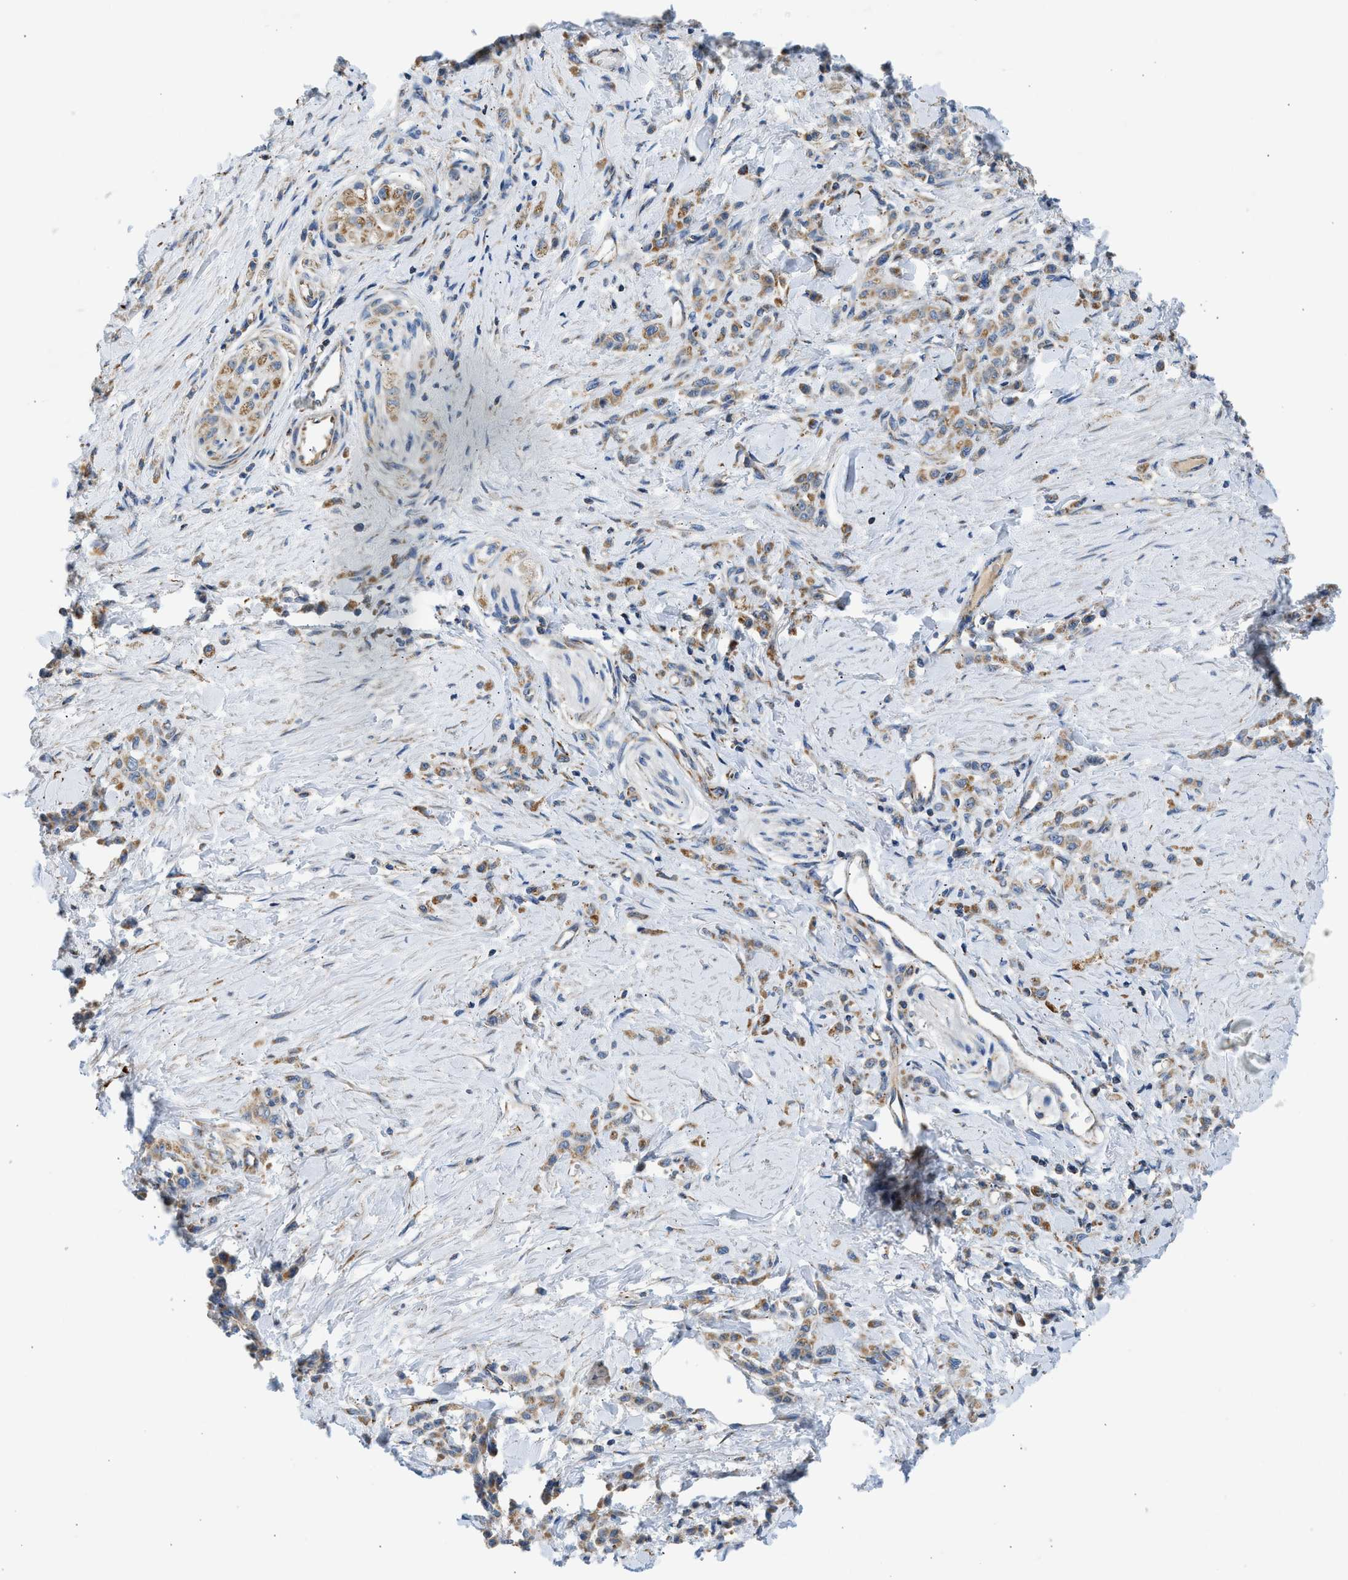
{"staining": {"intensity": "moderate", "quantity": ">75%", "location": "cytoplasmic/membranous"}, "tissue": "stomach cancer", "cell_type": "Tumor cells", "image_type": "cancer", "snomed": [{"axis": "morphology", "description": "Normal tissue, NOS"}, {"axis": "morphology", "description": "Adenocarcinoma, NOS"}, {"axis": "topography", "description": "Stomach"}], "caption": "A photomicrograph showing moderate cytoplasmic/membranous positivity in approximately >75% of tumor cells in stomach cancer (adenocarcinoma), as visualized by brown immunohistochemical staining.", "gene": "CAMKK2", "patient": {"sex": "male", "age": 82}}